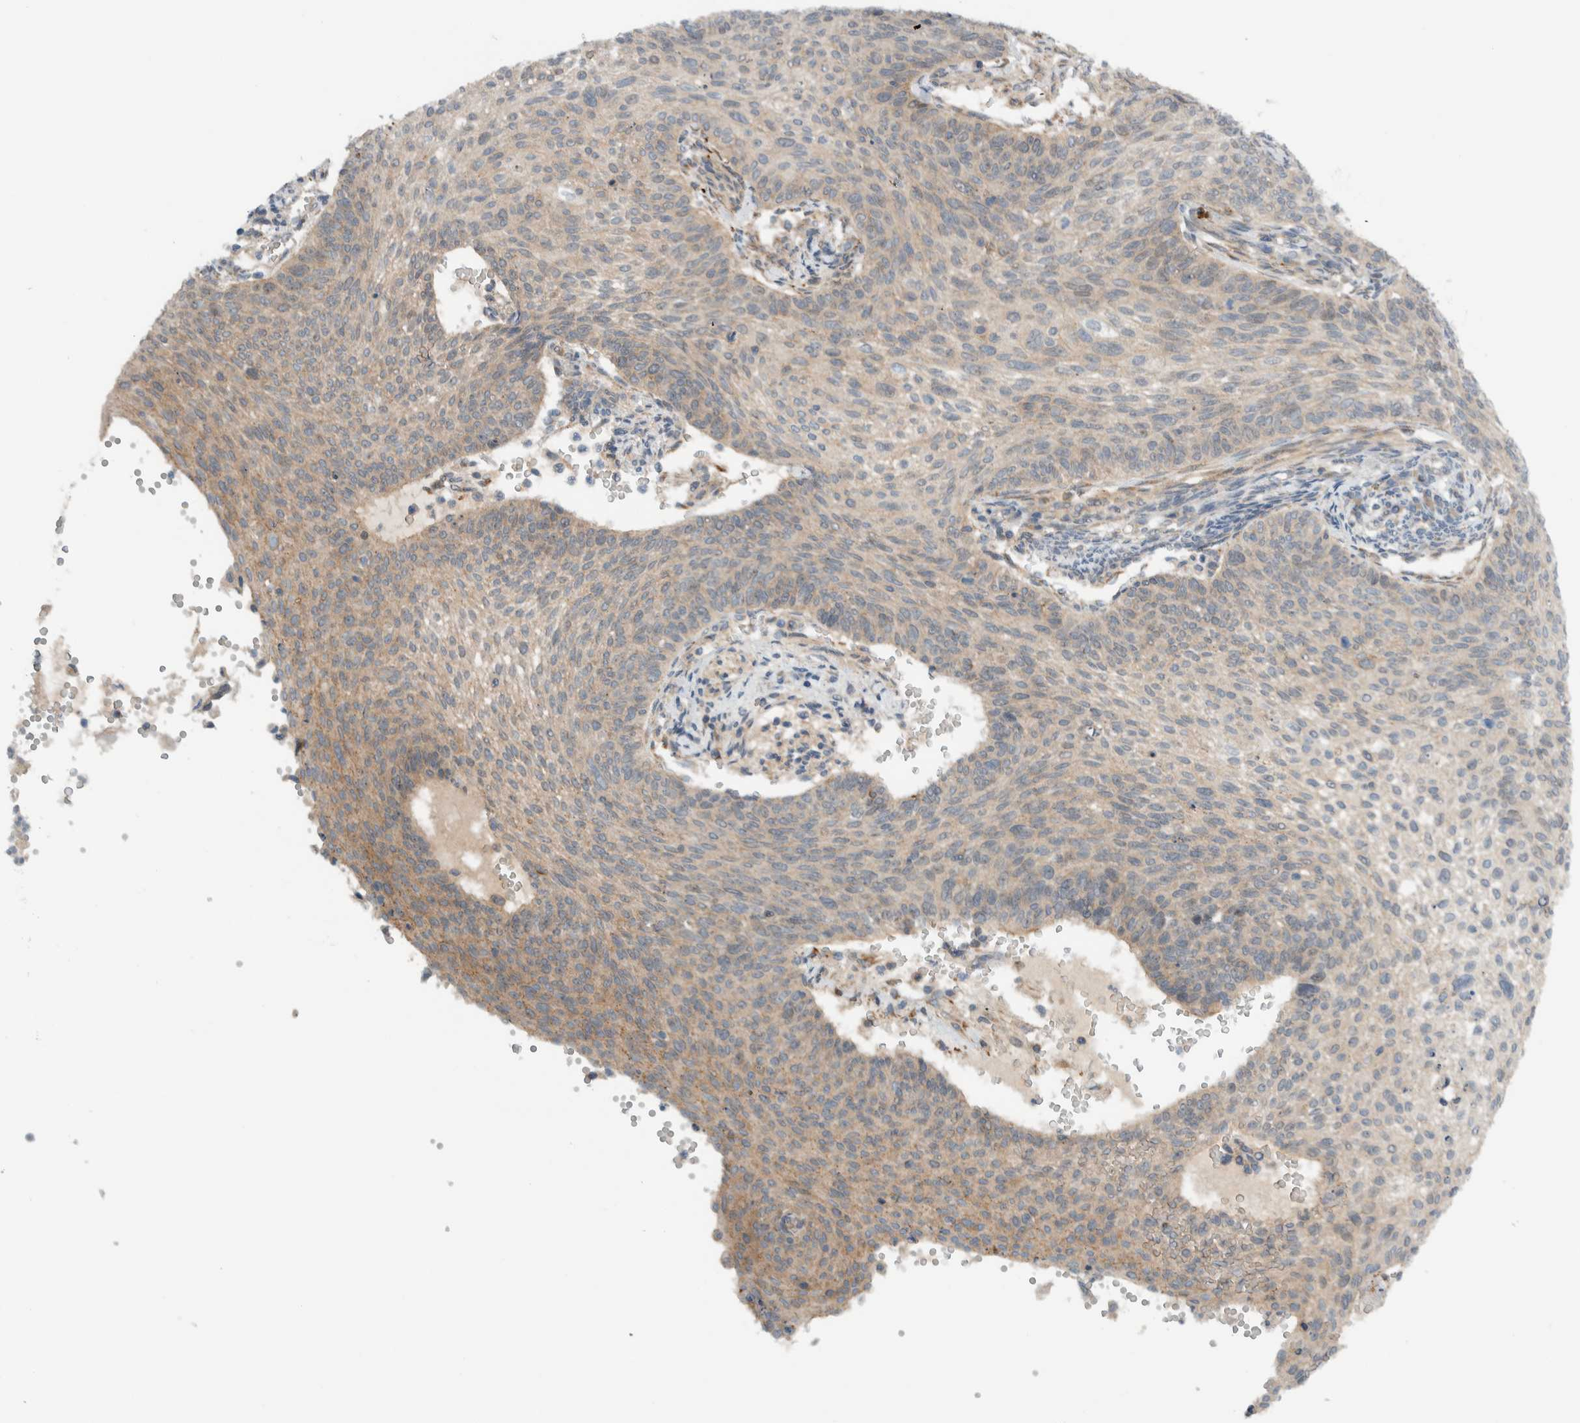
{"staining": {"intensity": "weak", "quantity": ">75%", "location": "cytoplasmic/membranous"}, "tissue": "cervical cancer", "cell_type": "Tumor cells", "image_type": "cancer", "snomed": [{"axis": "morphology", "description": "Squamous cell carcinoma, NOS"}, {"axis": "topography", "description": "Cervix"}], "caption": "Squamous cell carcinoma (cervical) stained with a brown dye shows weak cytoplasmic/membranous positive positivity in approximately >75% of tumor cells.", "gene": "MPRIP", "patient": {"sex": "female", "age": 70}}